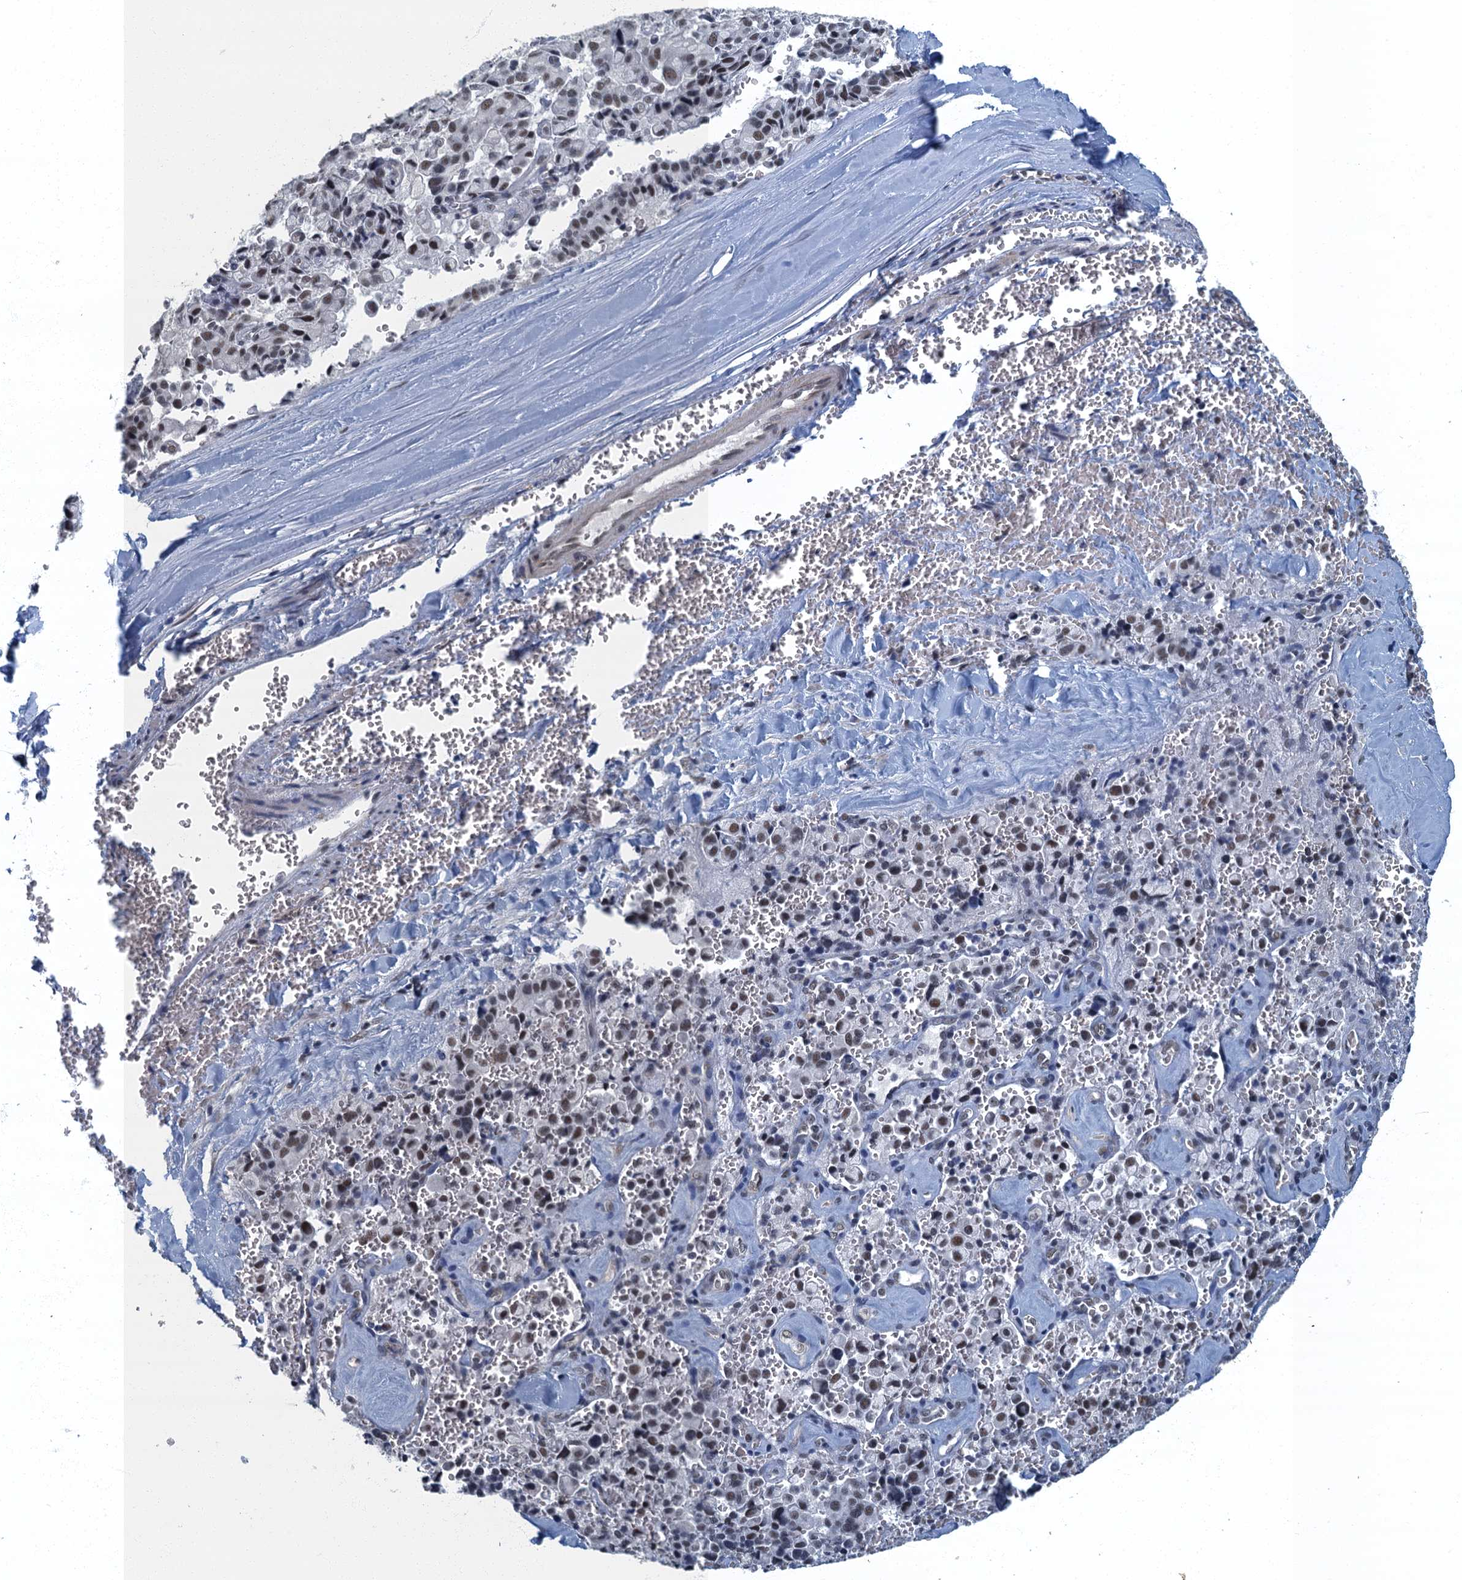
{"staining": {"intensity": "moderate", "quantity": ">75%", "location": "nuclear"}, "tissue": "pancreatic cancer", "cell_type": "Tumor cells", "image_type": "cancer", "snomed": [{"axis": "morphology", "description": "Adenocarcinoma, NOS"}, {"axis": "topography", "description": "Pancreas"}], "caption": "Immunohistochemistry (DAB (3,3'-diaminobenzidine)) staining of pancreatic adenocarcinoma shows moderate nuclear protein staining in about >75% of tumor cells.", "gene": "GADL1", "patient": {"sex": "male", "age": 65}}